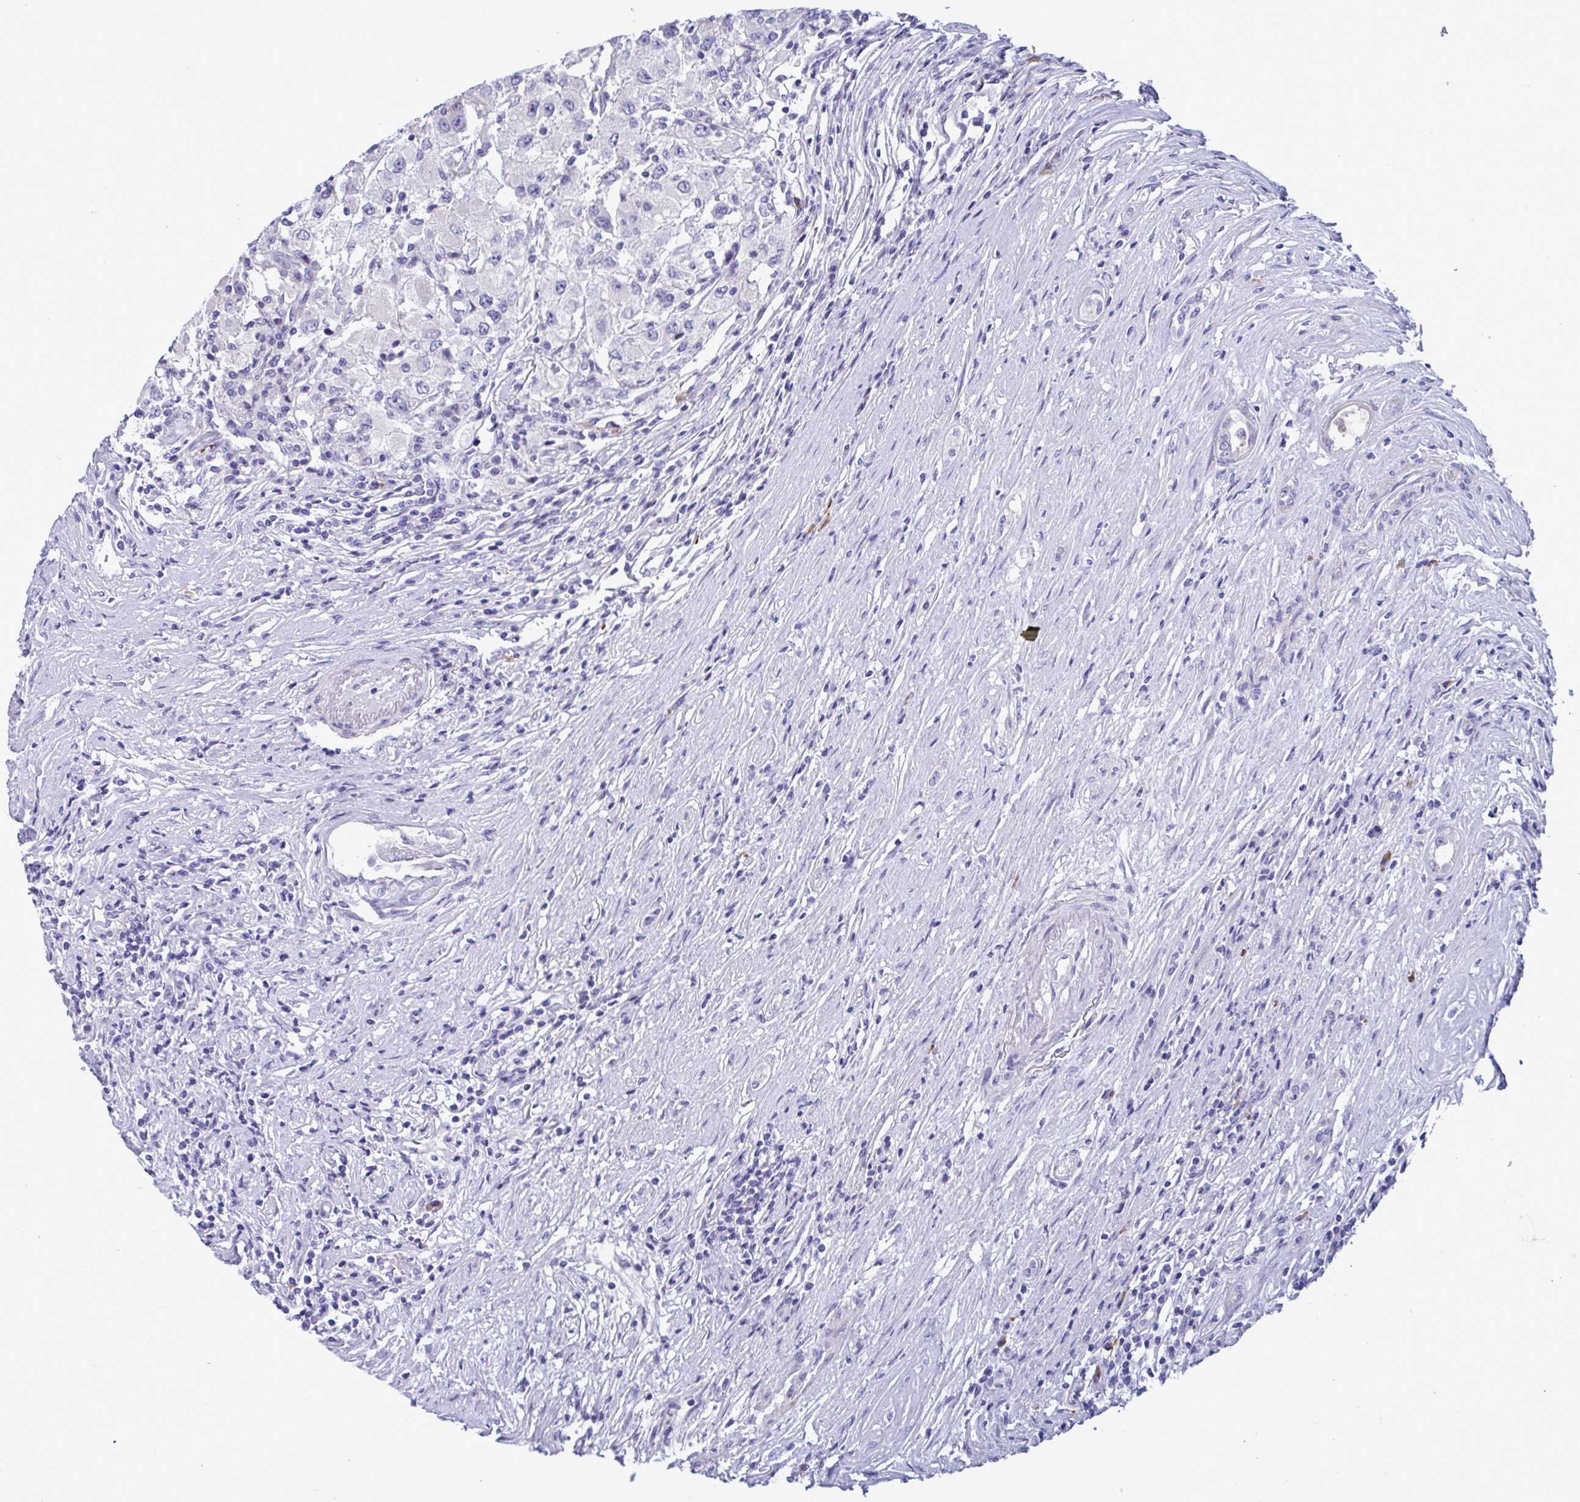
{"staining": {"intensity": "negative", "quantity": "none", "location": "none"}, "tissue": "renal cancer", "cell_type": "Tumor cells", "image_type": "cancer", "snomed": [{"axis": "morphology", "description": "Adenocarcinoma, NOS"}, {"axis": "topography", "description": "Kidney"}], "caption": "This image is of renal adenocarcinoma stained with immunohistochemistry to label a protein in brown with the nuclei are counter-stained blue. There is no positivity in tumor cells. (DAB (3,3'-diaminobenzidine) immunohistochemistry (IHC) with hematoxylin counter stain).", "gene": "MS4A14", "patient": {"sex": "female", "age": 67}}